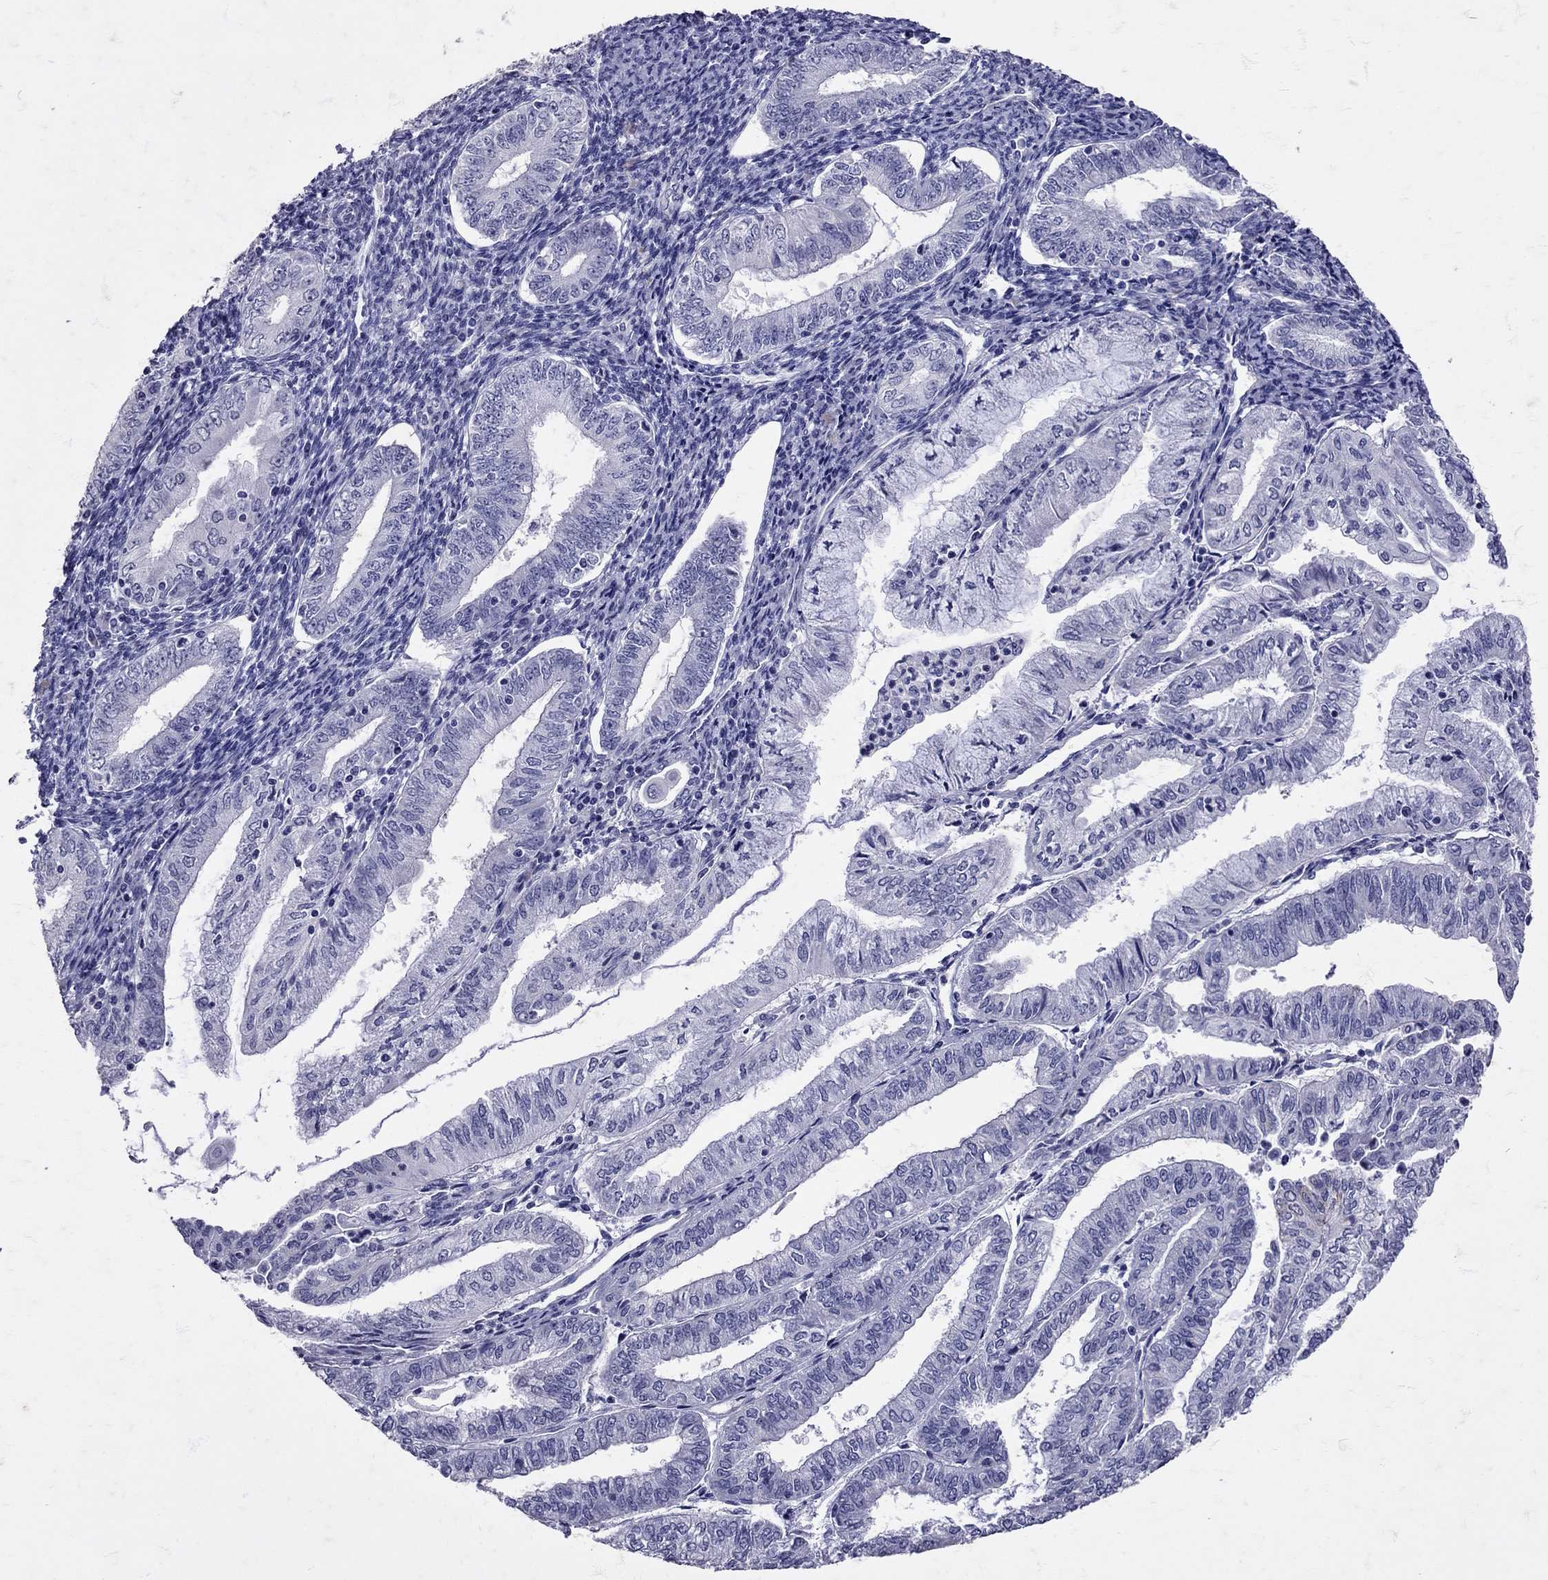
{"staining": {"intensity": "negative", "quantity": "none", "location": "none"}, "tissue": "endometrial cancer", "cell_type": "Tumor cells", "image_type": "cancer", "snomed": [{"axis": "morphology", "description": "Adenocarcinoma, NOS"}, {"axis": "topography", "description": "Endometrium"}], "caption": "Endometrial cancer (adenocarcinoma) was stained to show a protein in brown. There is no significant staining in tumor cells. The staining was performed using DAB (3,3'-diaminobenzidine) to visualize the protein expression in brown, while the nuclei were stained in blue with hematoxylin (Magnification: 20x).", "gene": "SST", "patient": {"sex": "female", "age": 55}}